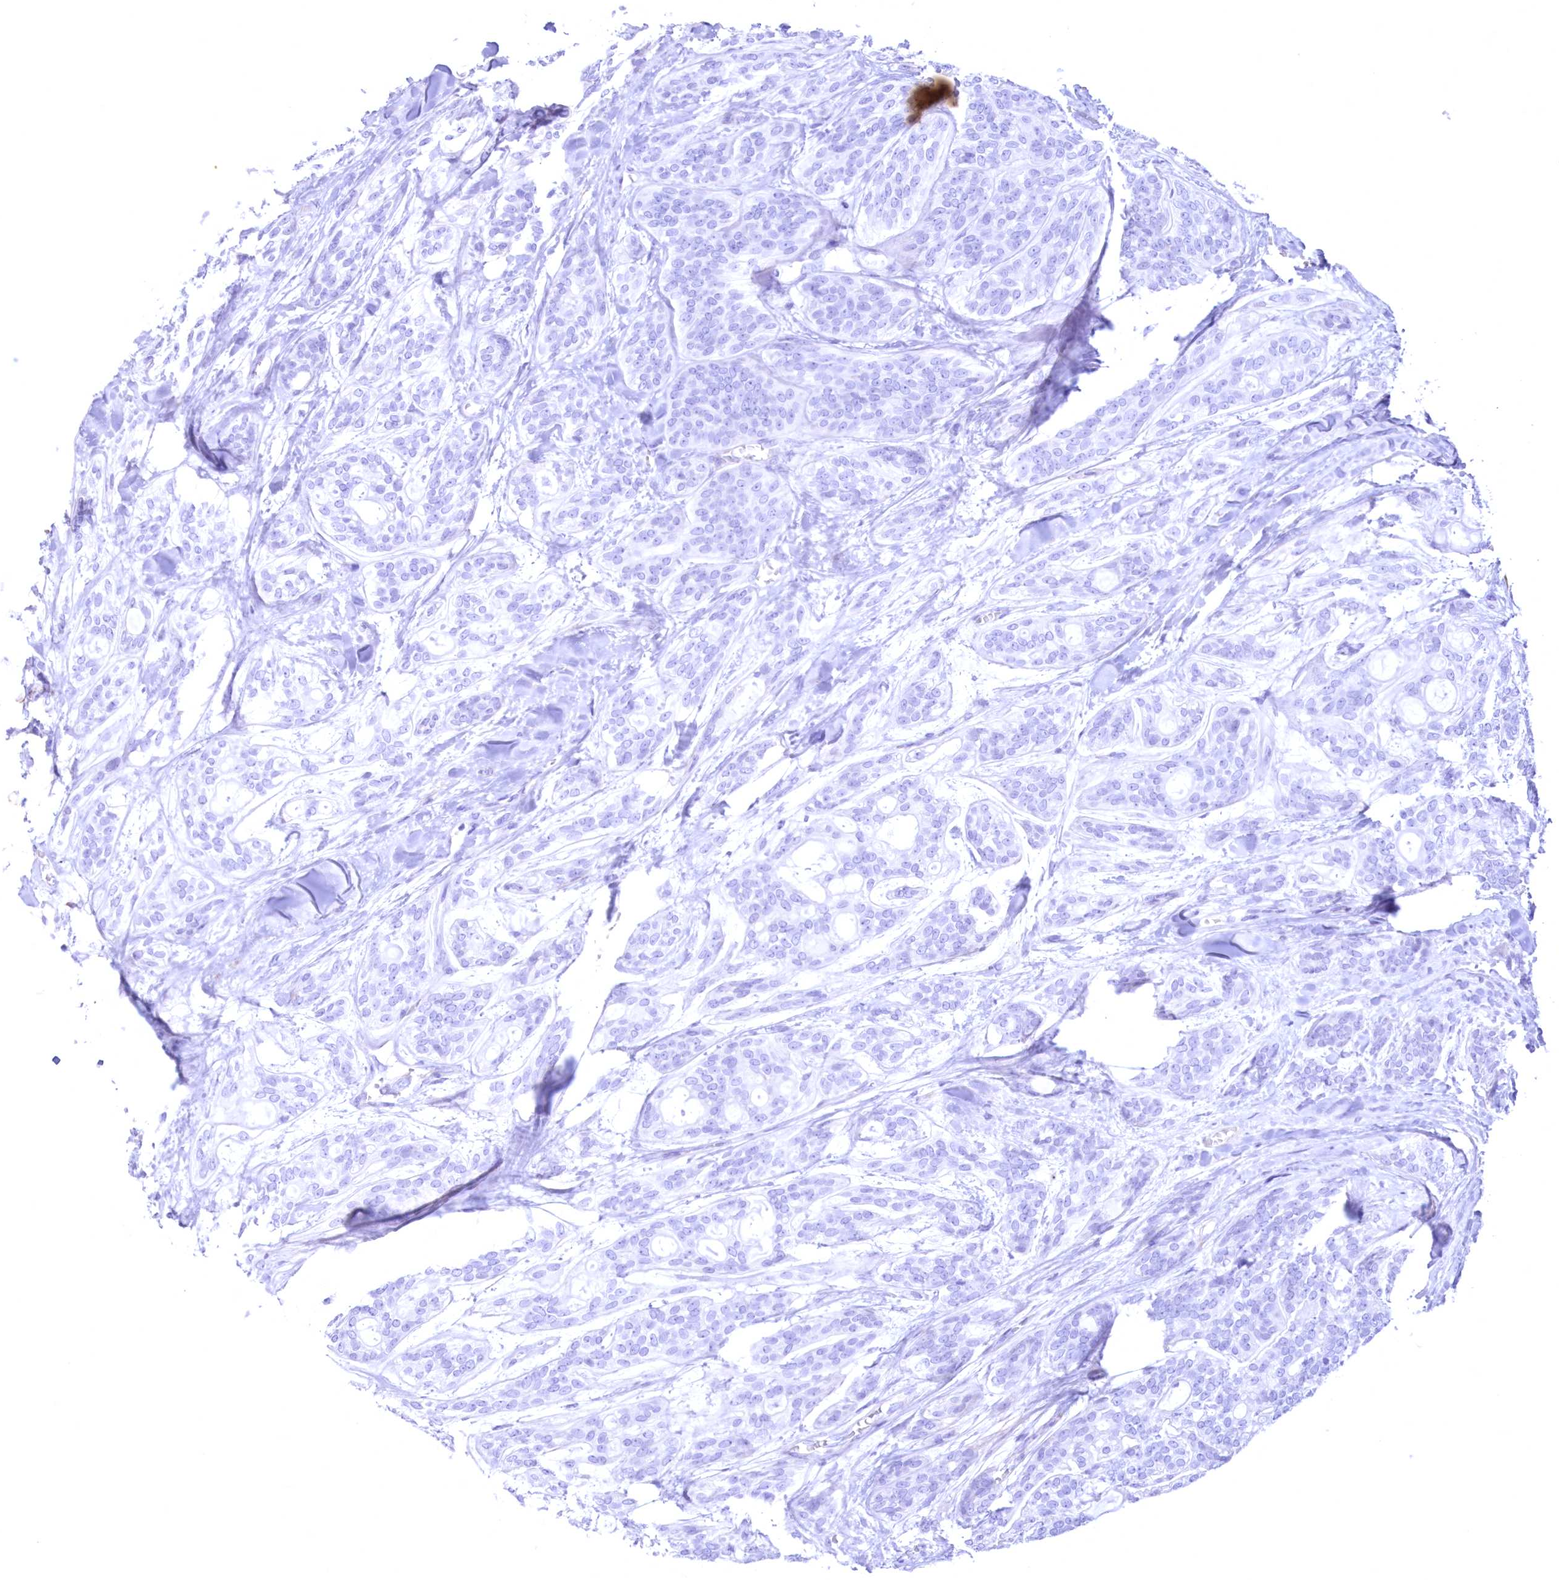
{"staining": {"intensity": "negative", "quantity": "none", "location": "none"}, "tissue": "head and neck cancer", "cell_type": "Tumor cells", "image_type": "cancer", "snomed": [{"axis": "morphology", "description": "Adenocarcinoma, NOS"}, {"axis": "topography", "description": "Head-Neck"}], "caption": "A high-resolution micrograph shows IHC staining of head and neck cancer (adenocarcinoma), which exhibits no significant staining in tumor cells.", "gene": "WDR74", "patient": {"sex": "male", "age": 66}}